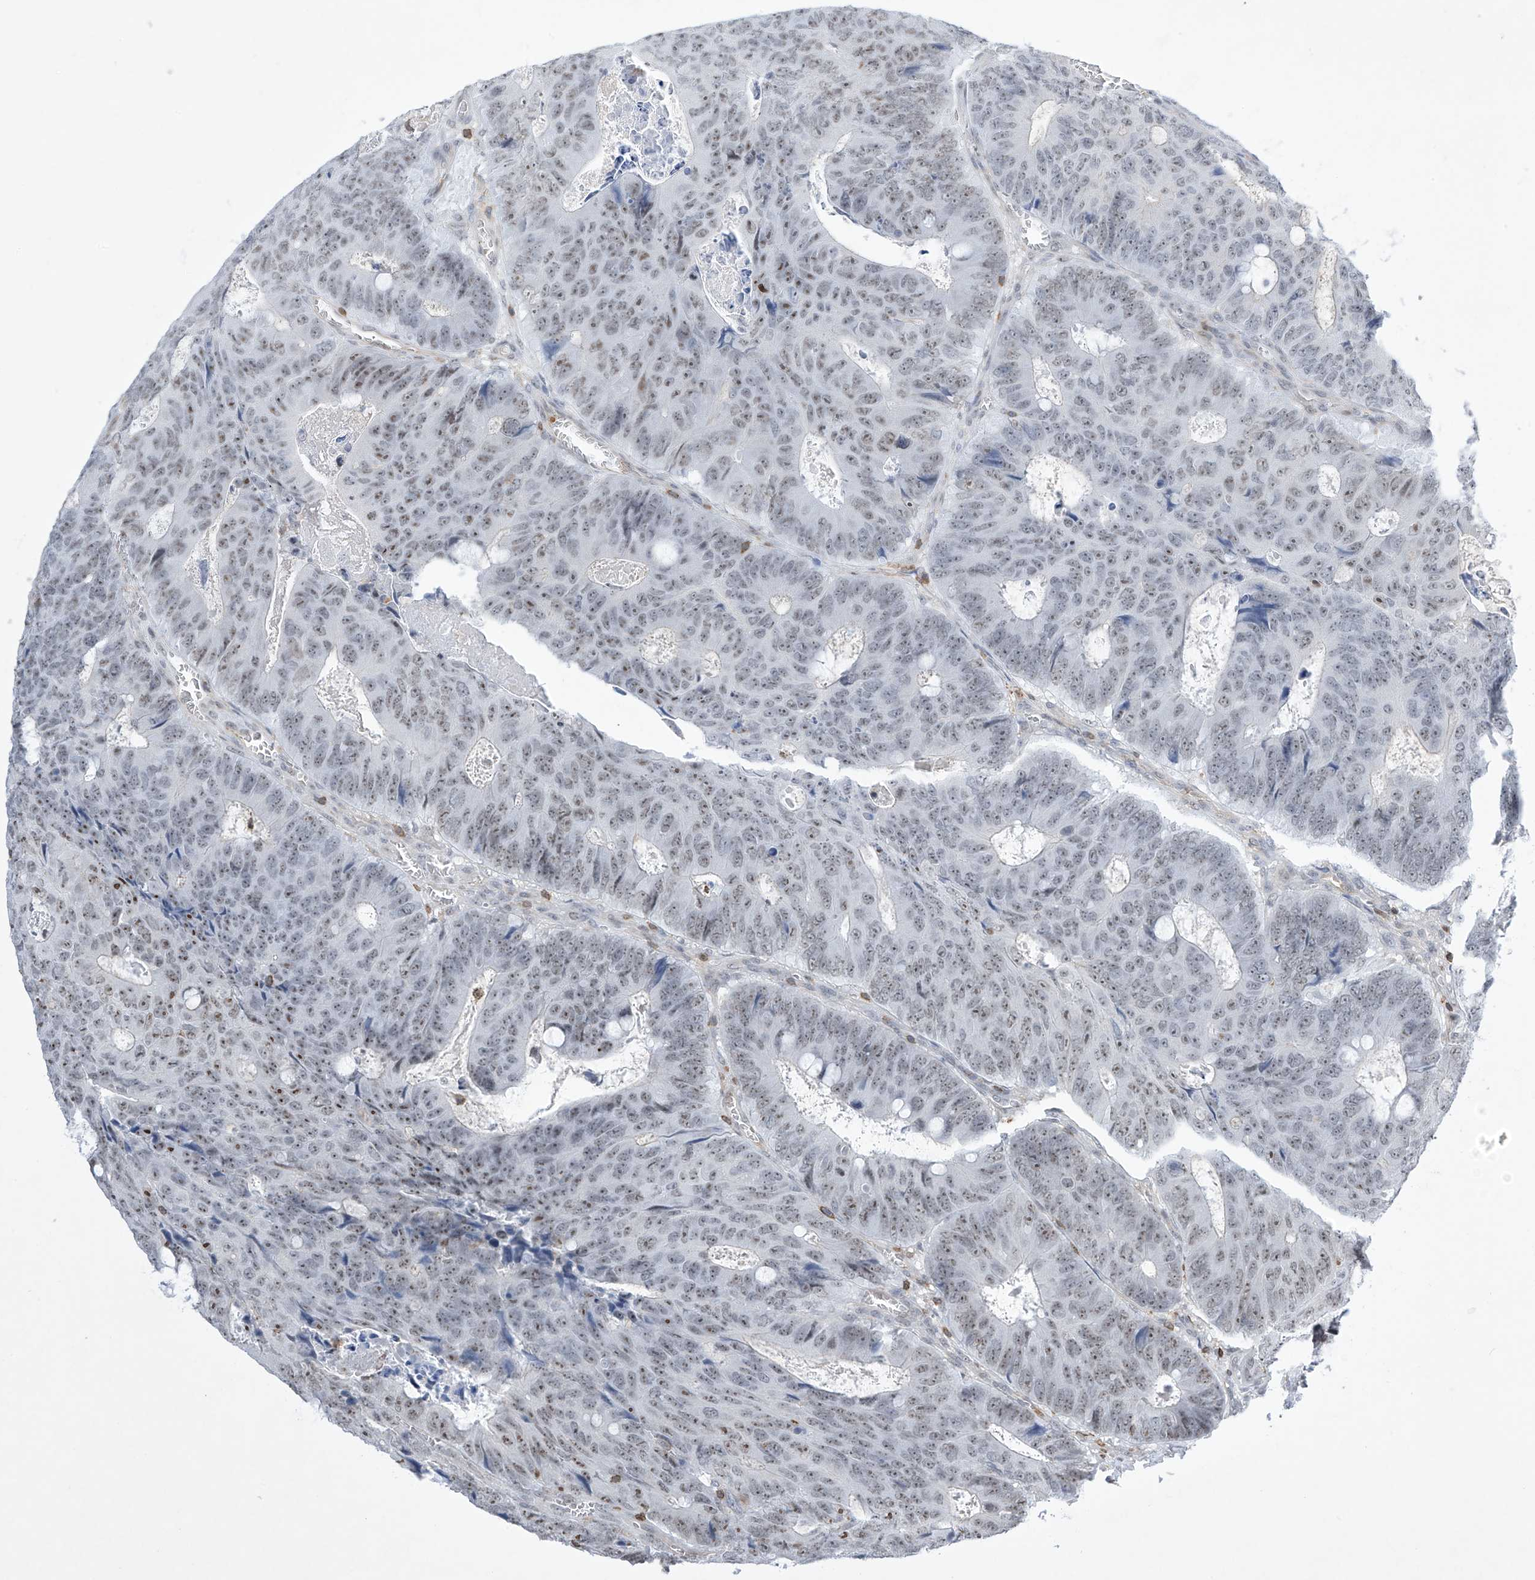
{"staining": {"intensity": "weak", "quantity": "25%-75%", "location": "nuclear"}, "tissue": "colorectal cancer", "cell_type": "Tumor cells", "image_type": "cancer", "snomed": [{"axis": "morphology", "description": "Adenocarcinoma, NOS"}, {"axis": "topography", "description": "Colon"}], "caption": "IHC of adenocarcinoma (colorectal) demonstrates low levels of weak nuclear expression in approximately 25%-75% of tumor cells. The staining was performed using DAB (3,3'-diaminobenzidine), with brown indicating positive protein expression. Nuclei are stained blue with hematoxylin.", "gene": "MSL3", "patient": {"sex": "male", "age": 87}}